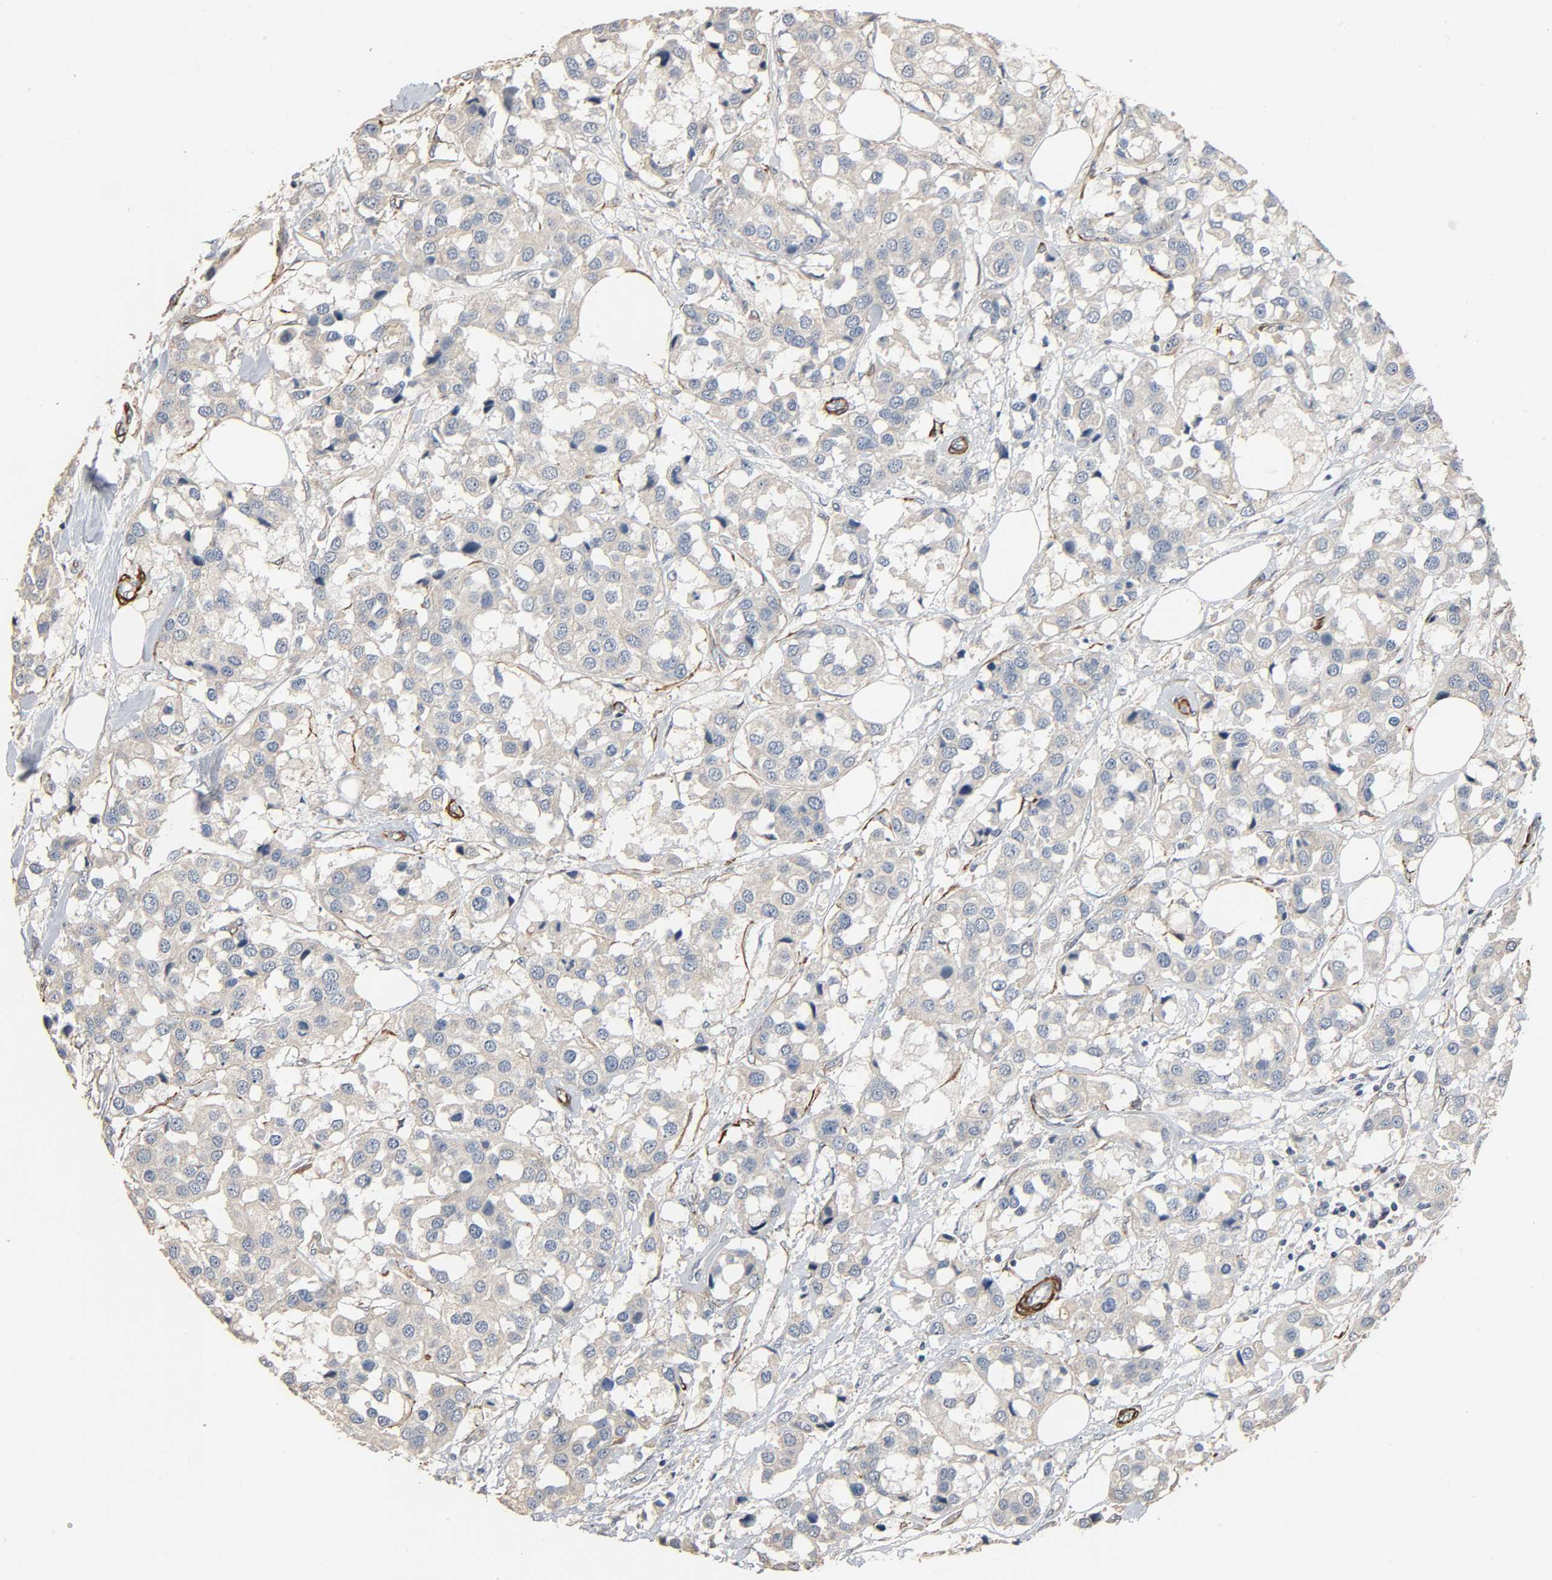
{"staining": {"intensity": "weak", "quantity": ">75%", "location": "cytoplasmic/membranous"}, "tissue": "breast cancer", "cell_type": "Tumor cells", "image_type": "cancer", "snomed": [{"axis": "morphology", "description": "Duct carcinoma"}, {"axis": "topography", "description": "Breast"}], "caption": "An IHC histopathology image of neoplastic tissue is shown. Protein staining in brown highlights weak cytoplasmic/membranous positivity in breast cancer within tumor cells.", "gene": "GSTA3", "patient": {"sex": "female", "age": 80}}